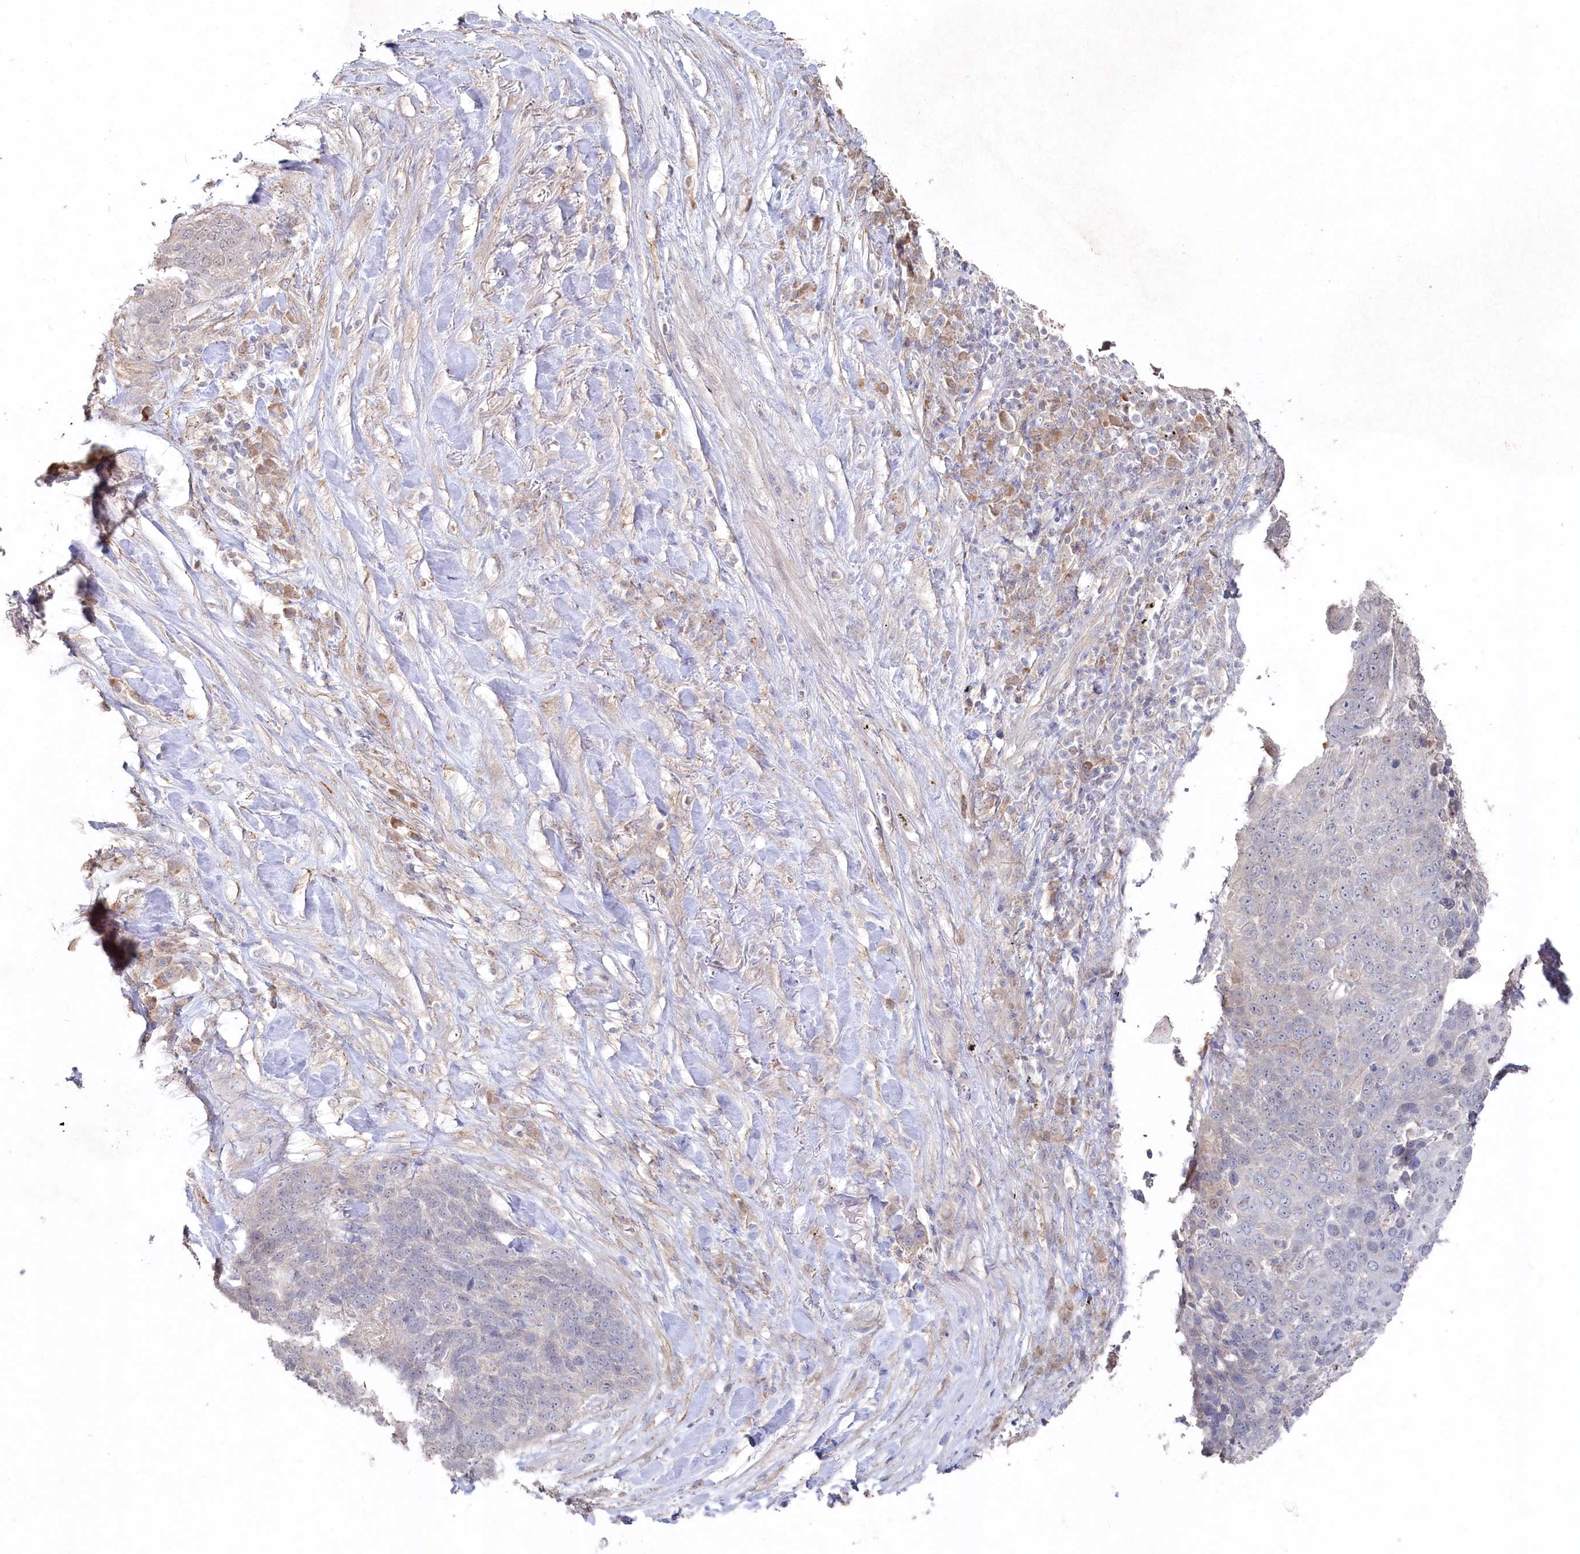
{"staining": {"intensity": "negative", "quantity": "none", "location": "none"}, "tissue": "lung cancer", "cell_type": "Tumor cells", "image_type": "cancer", "snomed": [{"axis": "morphology", "description": "Squamous cell carcinoma, NOS"}, {"axis": "topography", "description": "Lung"}], "caption": "Immunohistochemical staining of lung cancer displays no significant staining in tumor cells.", "gene": "TGFBRAP1", "patient": {"sex": "male", "age": 66}}